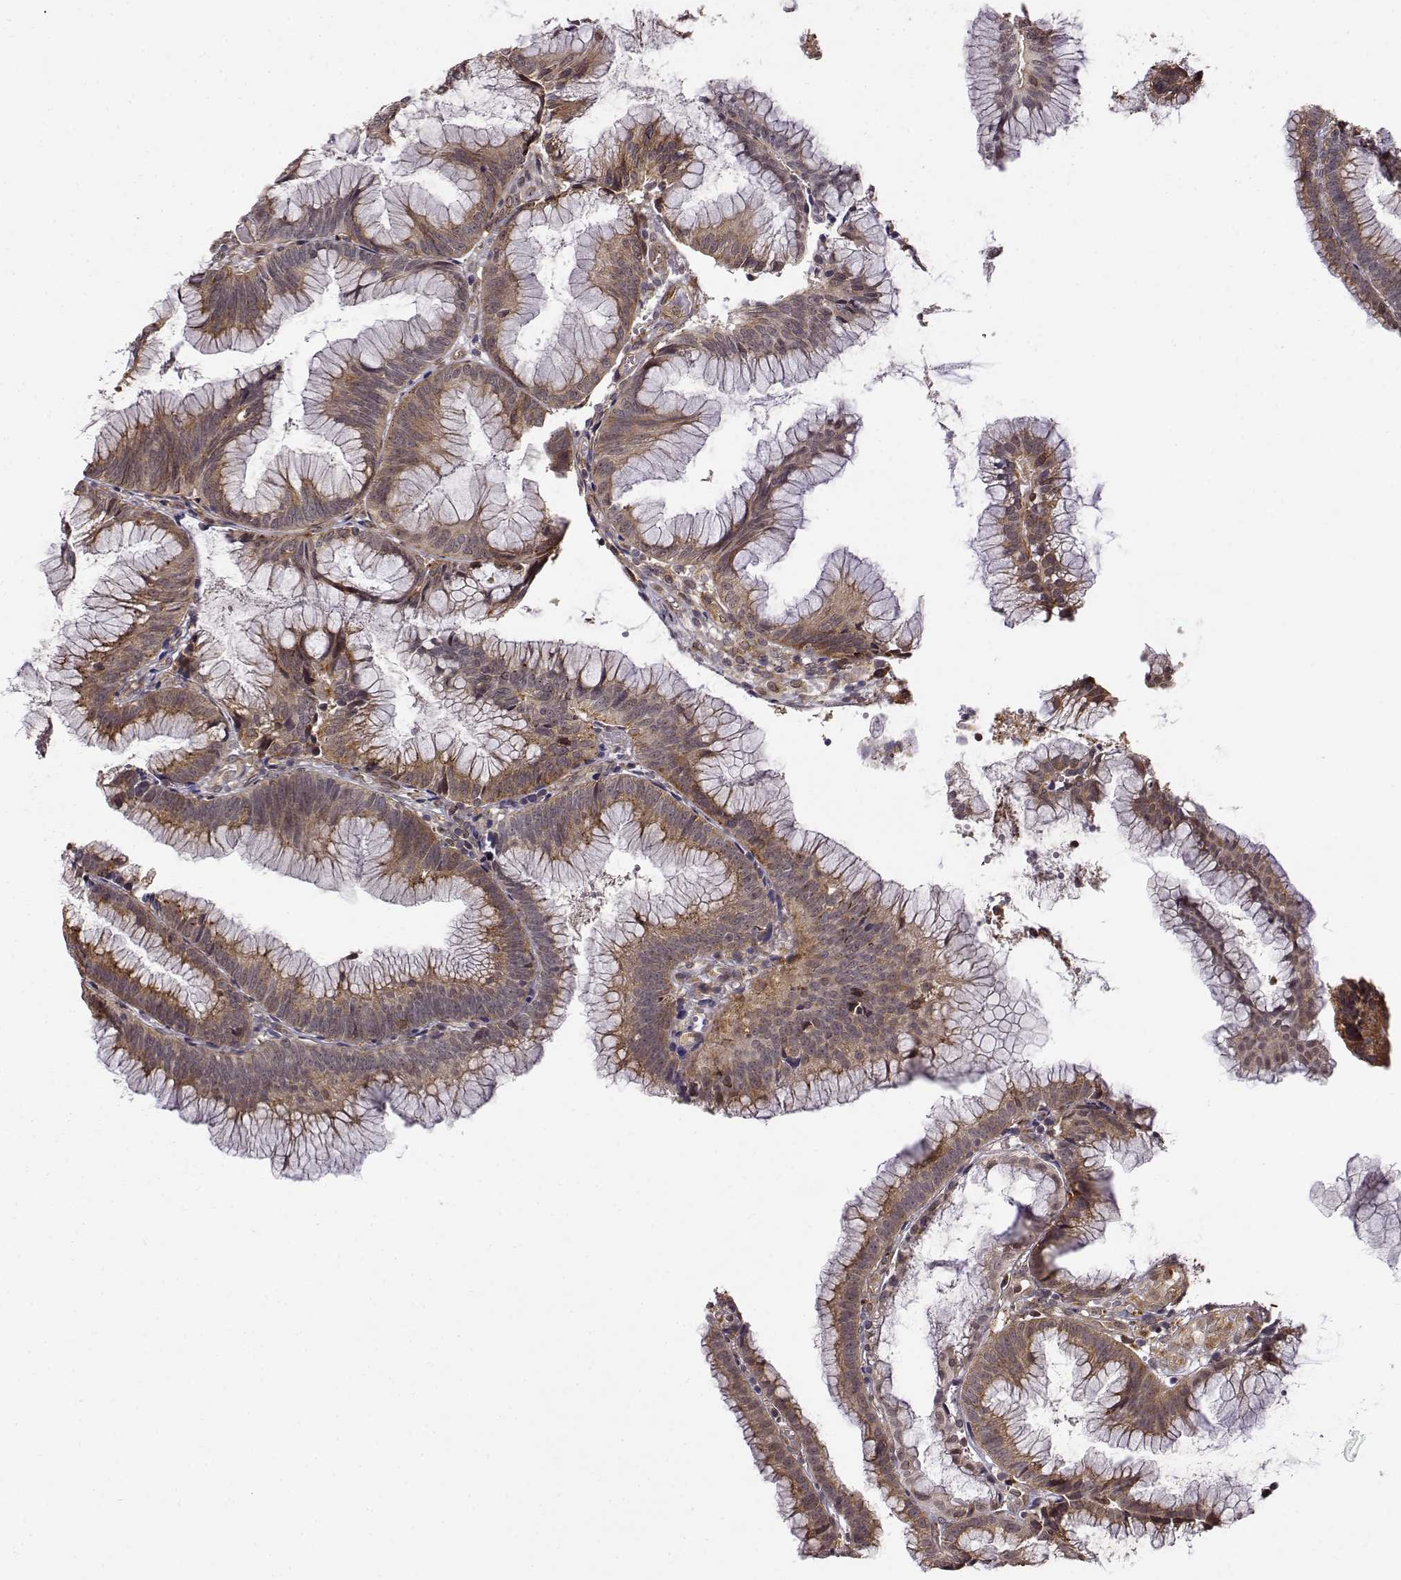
{"staining": {"intensity": "moderate", "quantity": ">75%", "location": "cytoplasmic/membranous"}, "tissue": "colorectal cancer", "cell_type": "Tumor cells", "image_type": "cancer", "snomed": [{"axis": "morphology", "description": "Adenocarcinoma, NOS"}, {"axis": "topography", "description": "Colon"}], "caption": "Immunohistochemical staining of human colorectal cancer (adenocarcinoma) demonstrates medium levels of moderate cytoplasmic/membranous protein staining in about >75% of tumor cells.", "gene": "RNF13", "patient": {"sex": "female", "age": 78}}